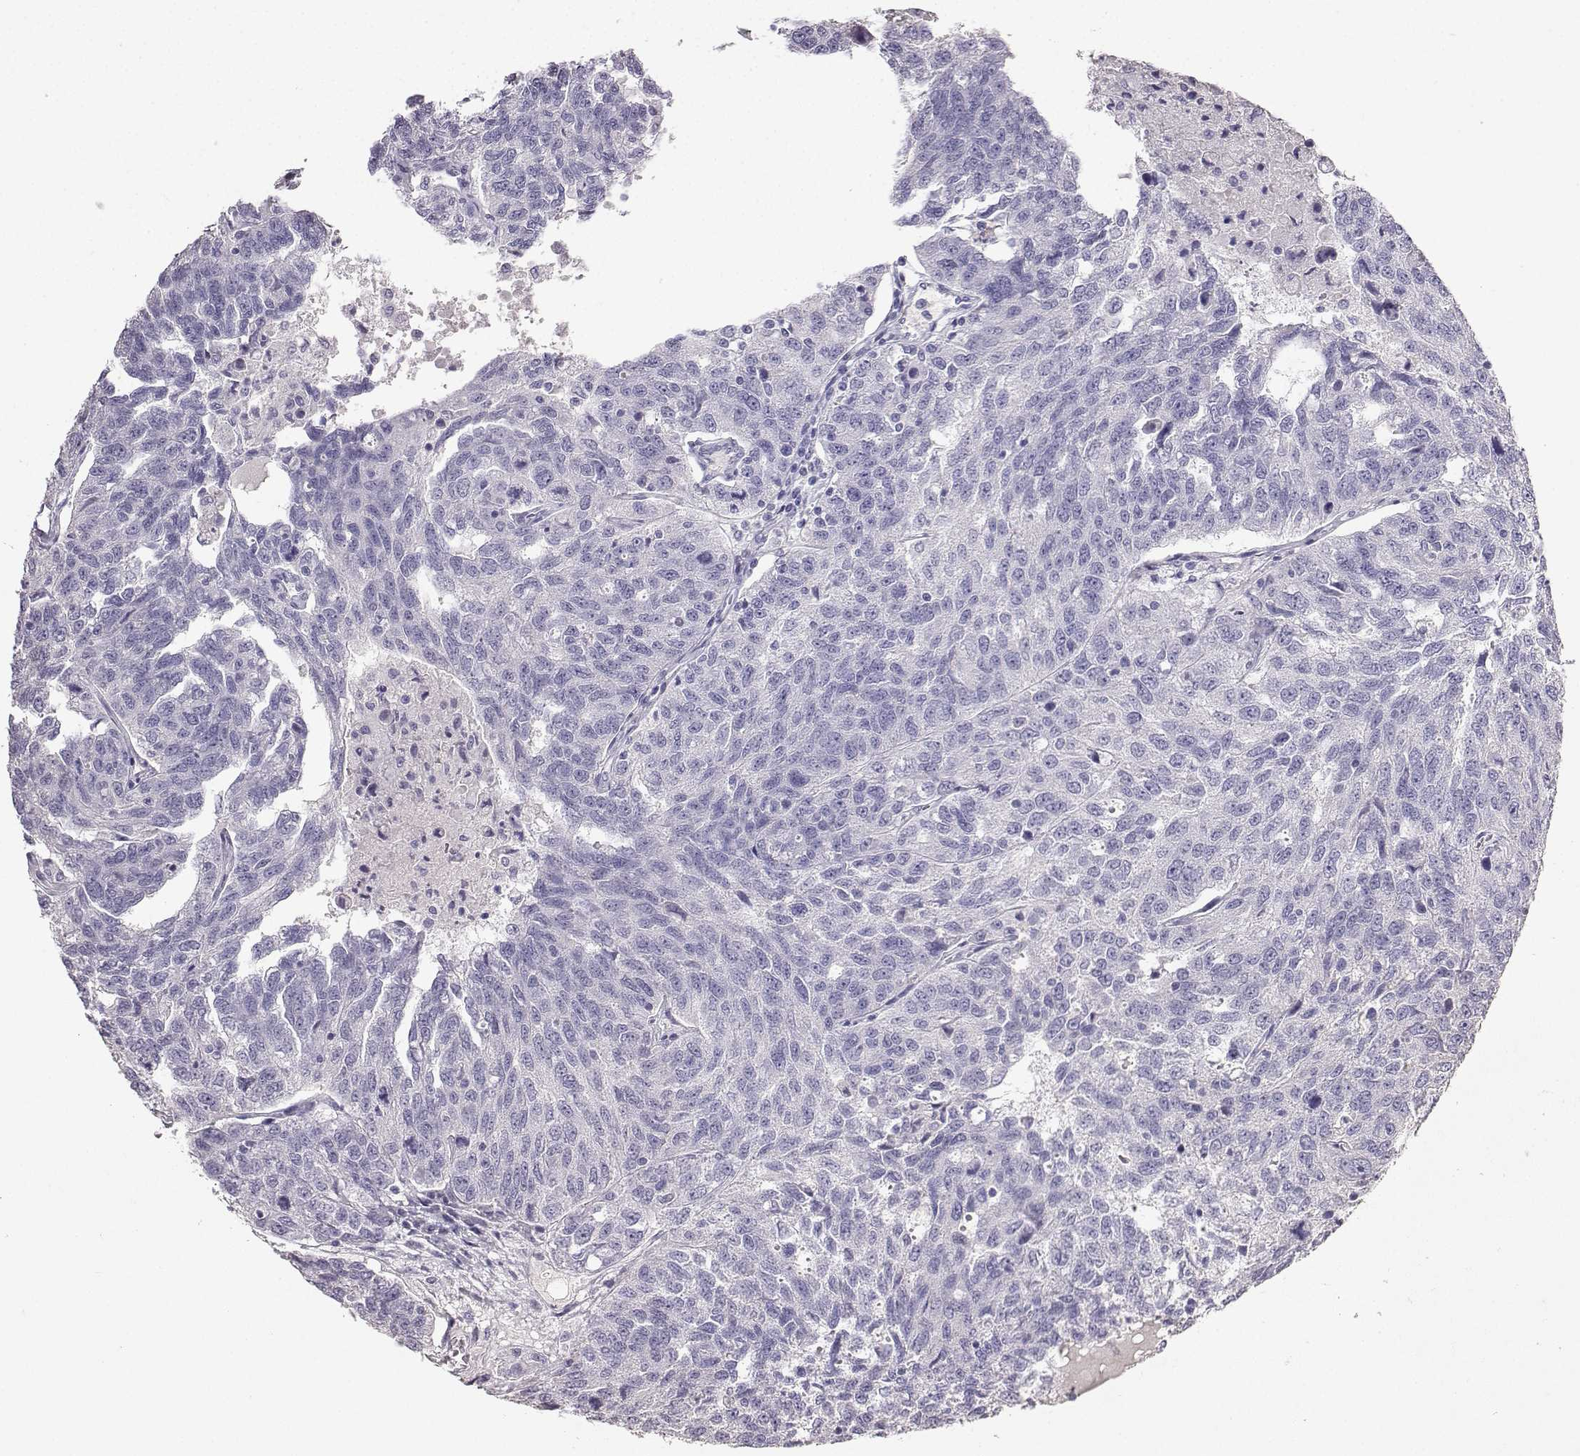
{"staining": {"intensity": "negative", "quantity": "none", "location": "none"}, "tissue": "ovarian cancer", "cell_type": "Tumor cells", "image_type": "cancer", "snomed": [{"axis": "morphology", "description": "Cystadenocarcinoma, serous, NOS"}, {"axis": "topography", "description": "Ovary"}], "caption": "Tumor cells are negative for brown protein staining in ovarian cancer.", "gene": "CARTPT", "patient": {"sex": "female", "age": 71}}